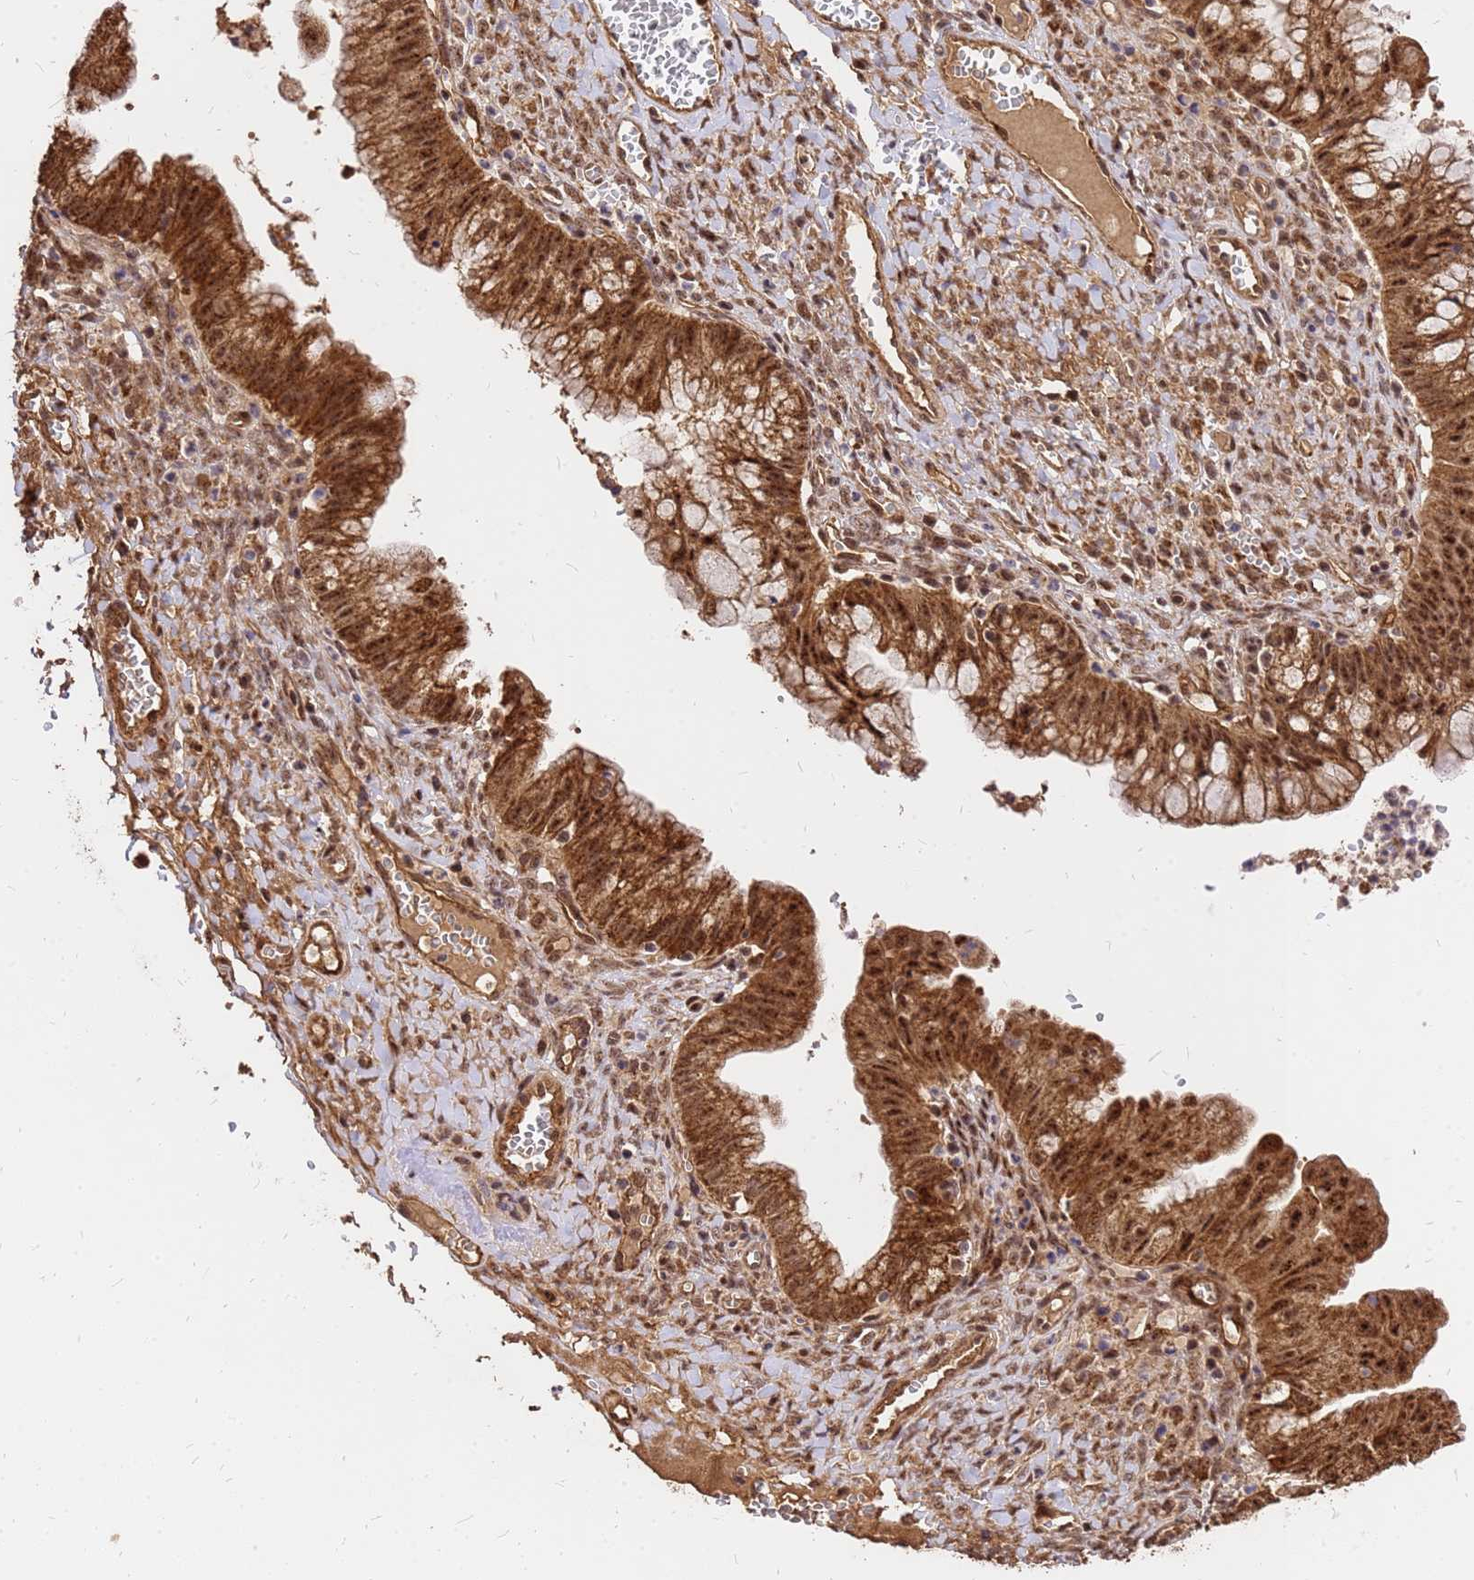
{"staining": {"intensity": "moderate", "quantity": ">75%", "location": "cytoplasmic/membranous,nuclear"}, "tissue": "ovarian cancer", "cell_type": "Tumor cells", "image_type": "cancer", "snomed": [{"axis": "morphology", "description": "Cystadenocarcinoma, mucinous, NOS"}, {"axis": "topography", "description": "Ovary"}], "caption": "Immunohistochemistry (IHC) image of neoplastic tissue: human ovarian cancer stained using immunohistochemistry (IHC) exhibits medium levels of moderate protein expression localized specifically in the cytoplasmic/membranous and nuclear of tumor cells, appearing as a cytoplasmic/membranous and nuclear brown color.", "gene": "GPATCH8", "patient": {"sex": "female", "age": 70}}